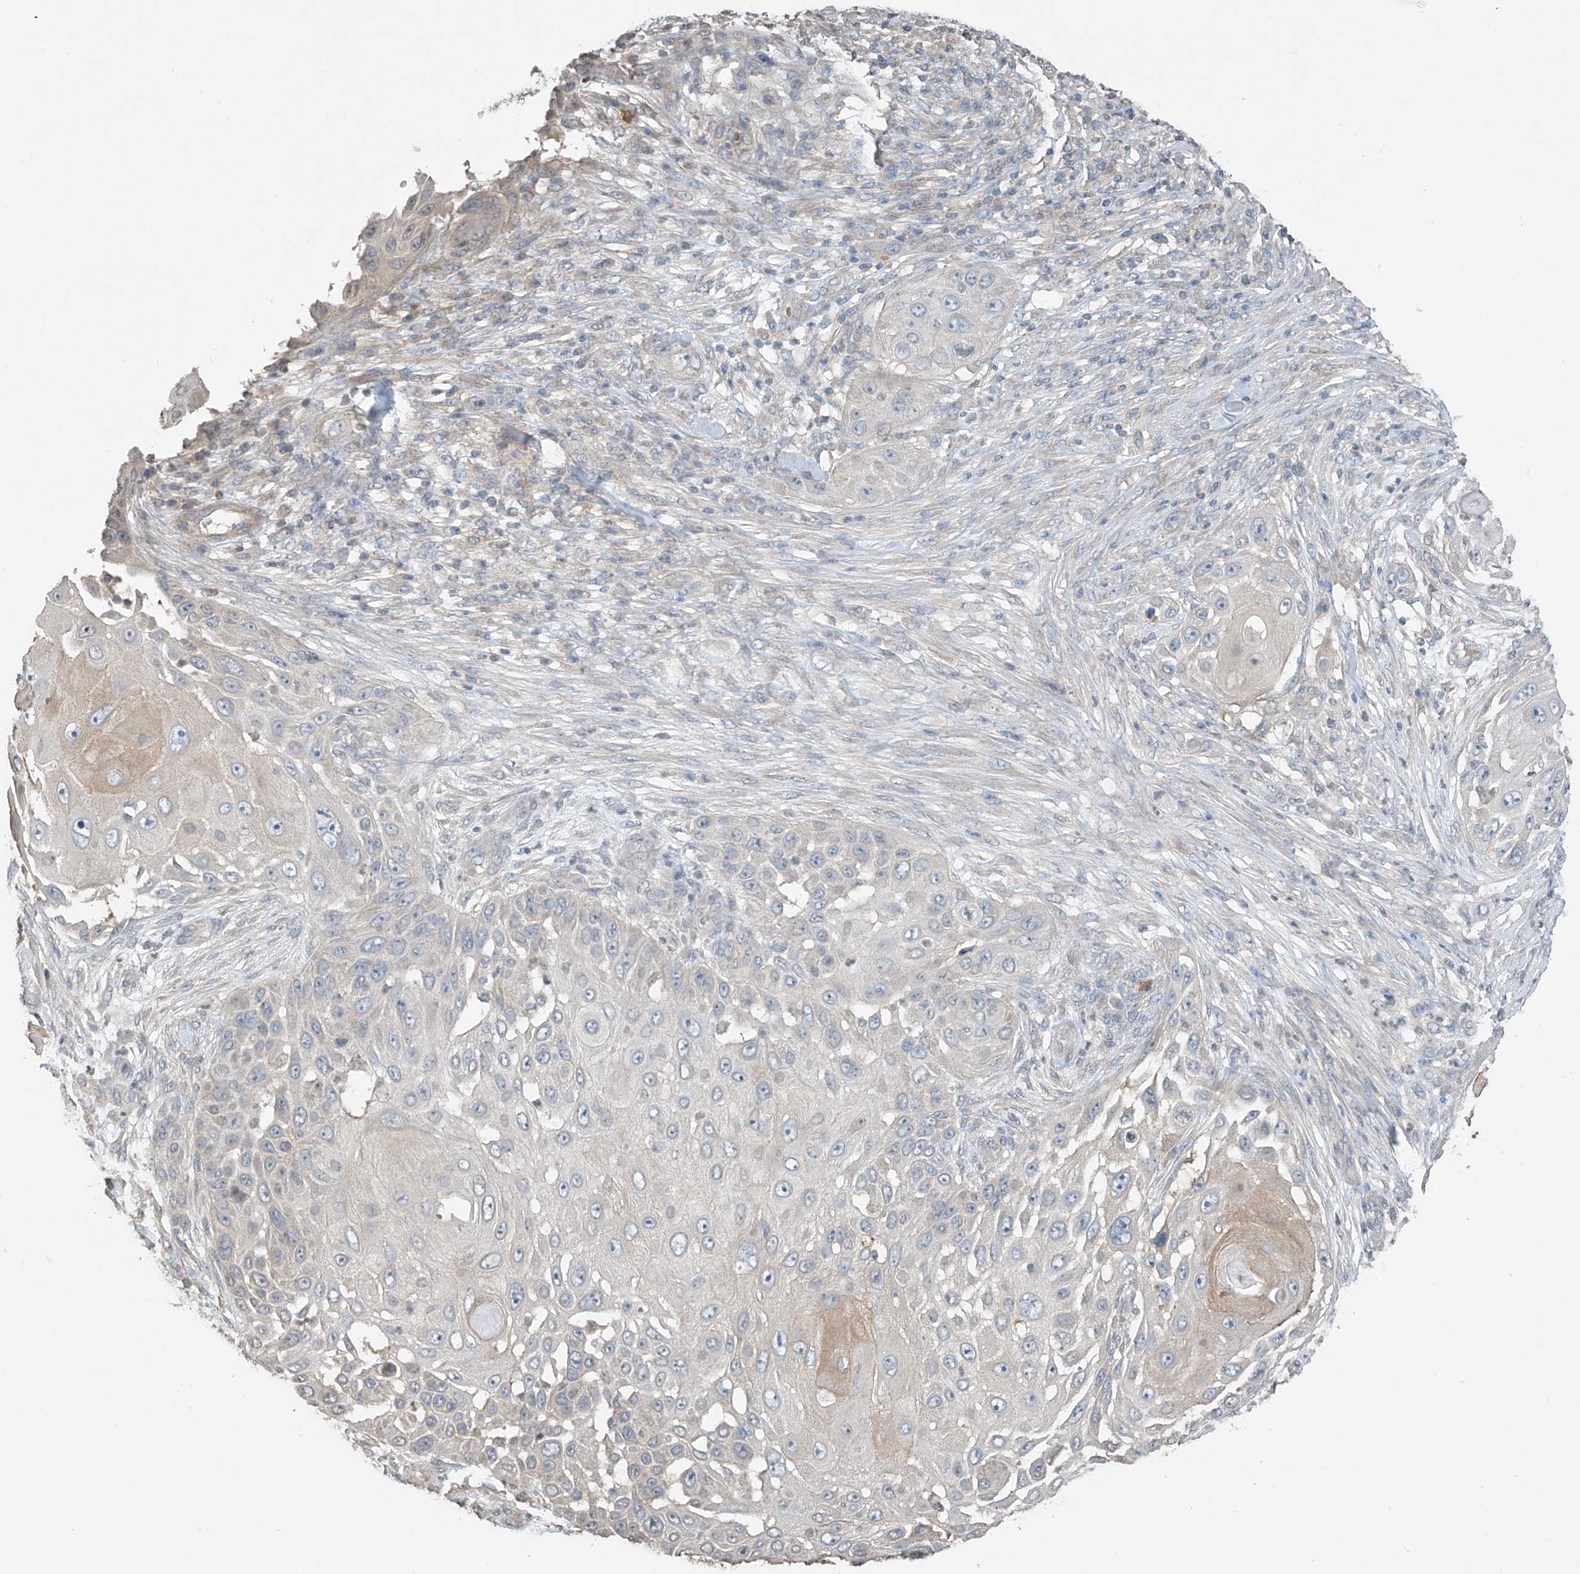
{"staining": {"intensity": "negative", "quantity": "none", "location": "none"}, "tissue": "skin cancer", "cell_type": "Tumor cells", "image_type": "cancer", "snomed": [{"axis": "morphology", "description": "Squamous cell carcinoma, NOS"}, {"axis": "topography", "description": "Skin"}], "caption": "IHC micrograph of skin cancer (squamous cell carcinoma) stained for a protein (brown), which reveals no positivity in tumor cells.", "gene": "HOXA11", "patient": {"sex": "female", "age": 44}}